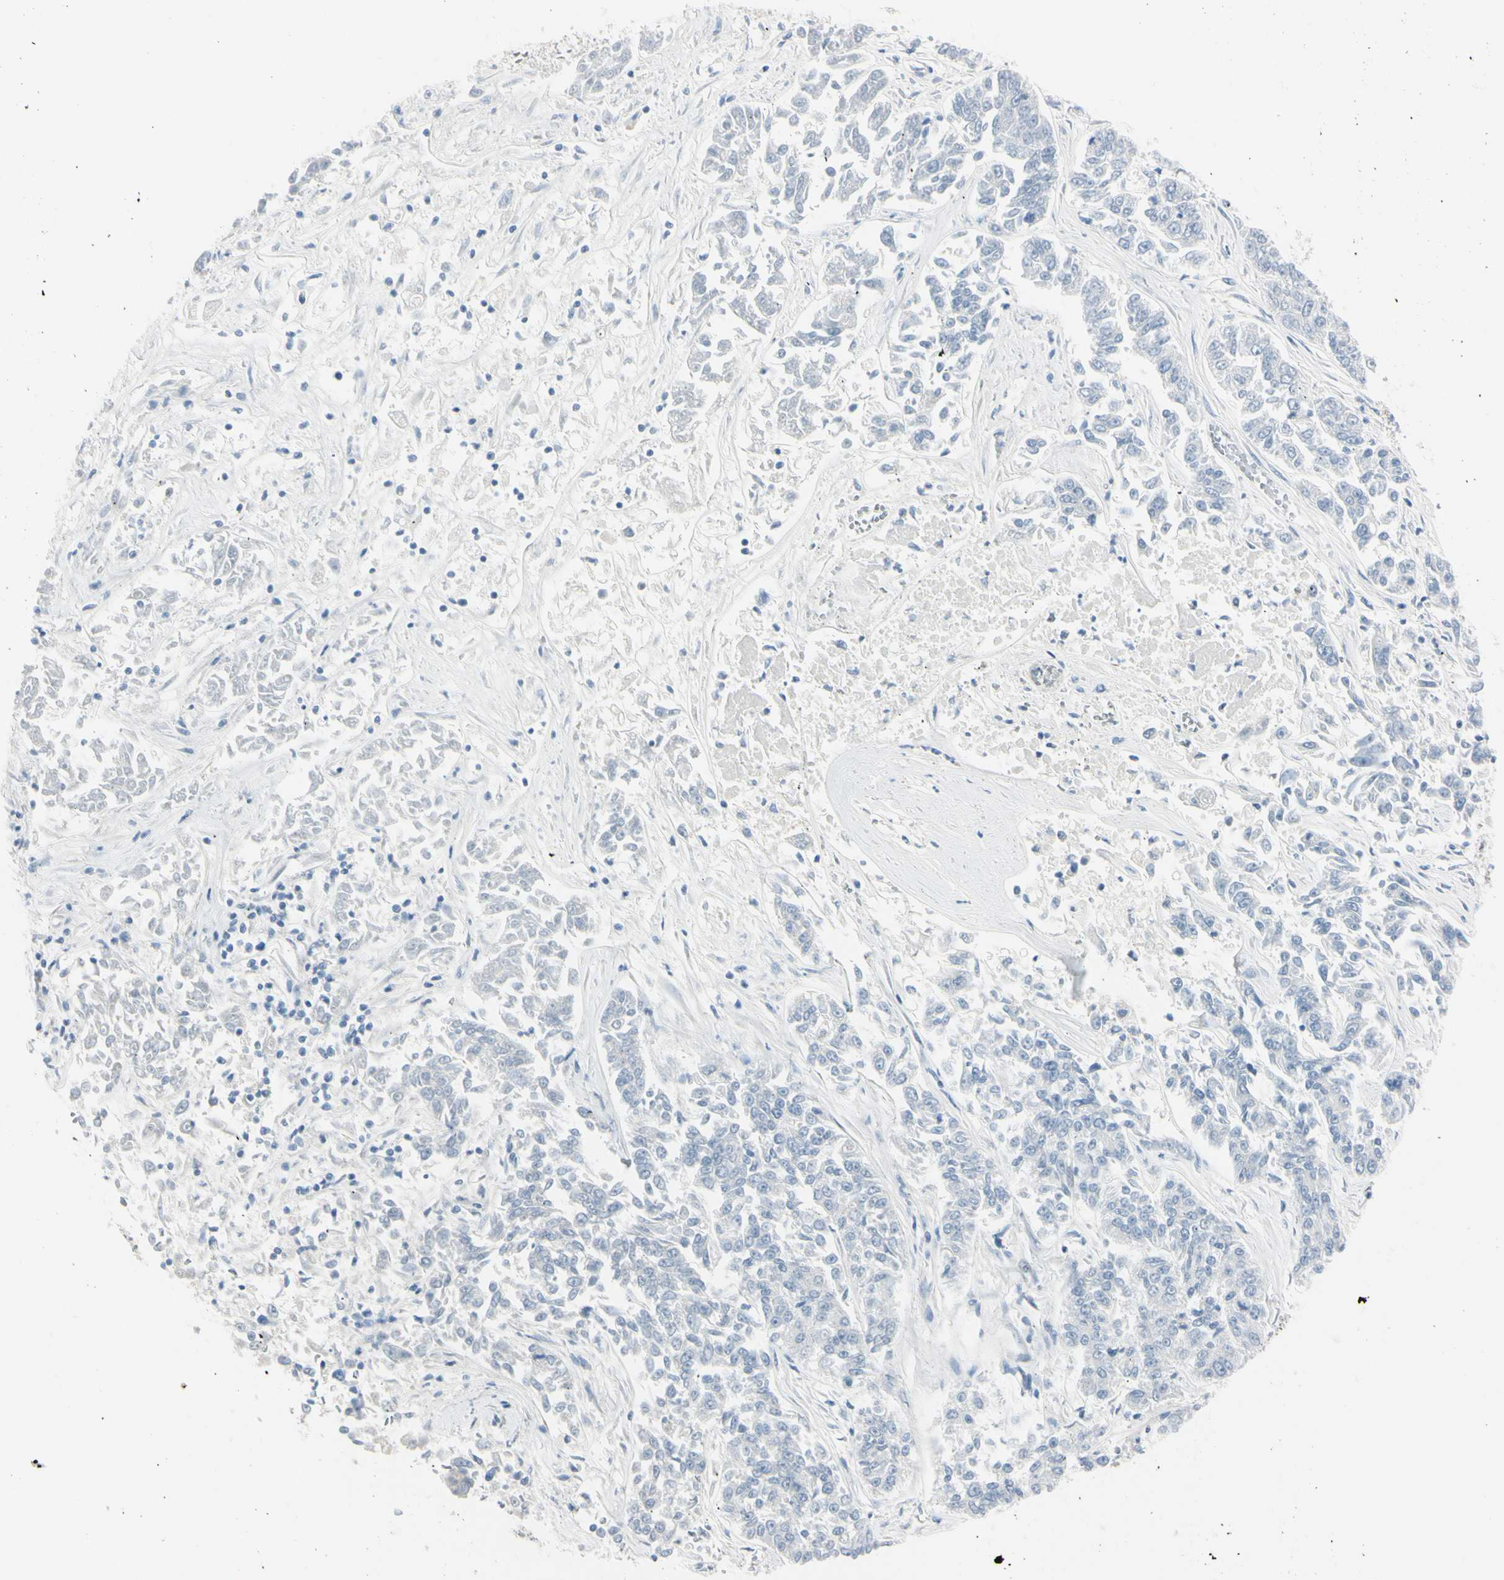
{"staining": {"intensity": "negative", "quantity": "none", "location": "none"}, "tissue": "lung cancer", "cell_type": "Tumor cells", "image_type": "cancer", "snomed": [{"axis": "morphology", "description": "Adenocarcinoma, NOS"}, {"axis": "topography", "description": "Lung"}], "caption": "Tumor cells are negative for brown protein staining in lung cancer (adenocarcinoma). (DAB (3,3'-diaminobenzidine) immunohistochemistry with hematoxylin counter stain).", "gene": "ASB9", "patient": {"sex": "male", "age": 84}}